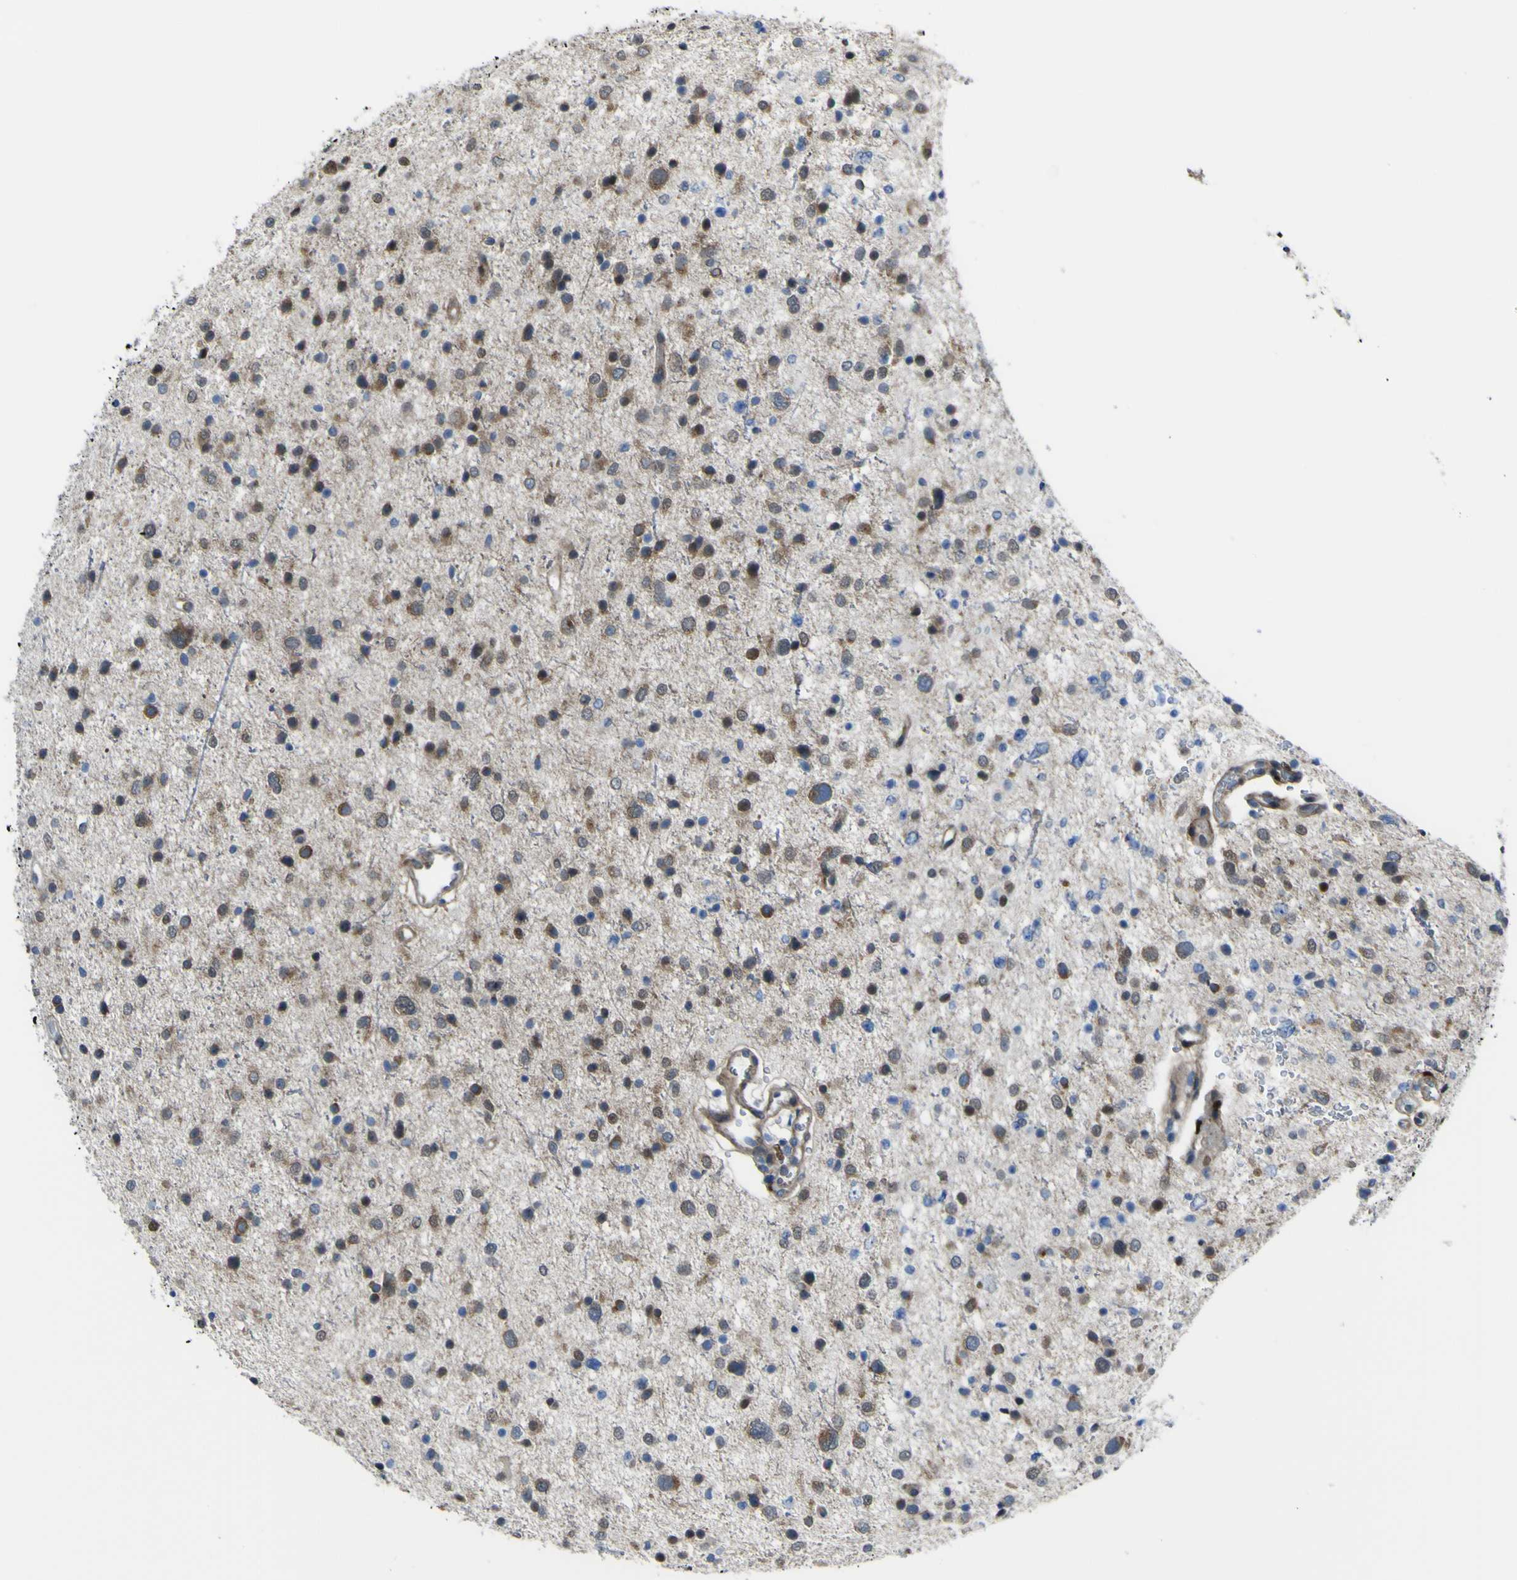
{"staining": {"intensity": "moderate", "quantity": ">75%", "location": "cytoplasmic/membranous"}, "tissue": "glioma", "cell_type": "Tumor cells", "image_type": "cancer", "snomed": [{"axis": "morphology", "description": "Glioma, malignant, Low grade"}, {"axis": "topography", "description": "Brain"}], "caption": "IHC staining of low-grade glioma (malignant), which displays medium levels of moderate cytoplasmic/membranous expression in approximately >75% of tumor cells indicating moderate cytoplasmic/membranous protein positivity. The staining was performed using DAB (brown) for protein detection and nuclei were counterstained in hematoxylin (blue).", "gene": "LRRN1", "patient": {"sex": "female", "age": 37}}